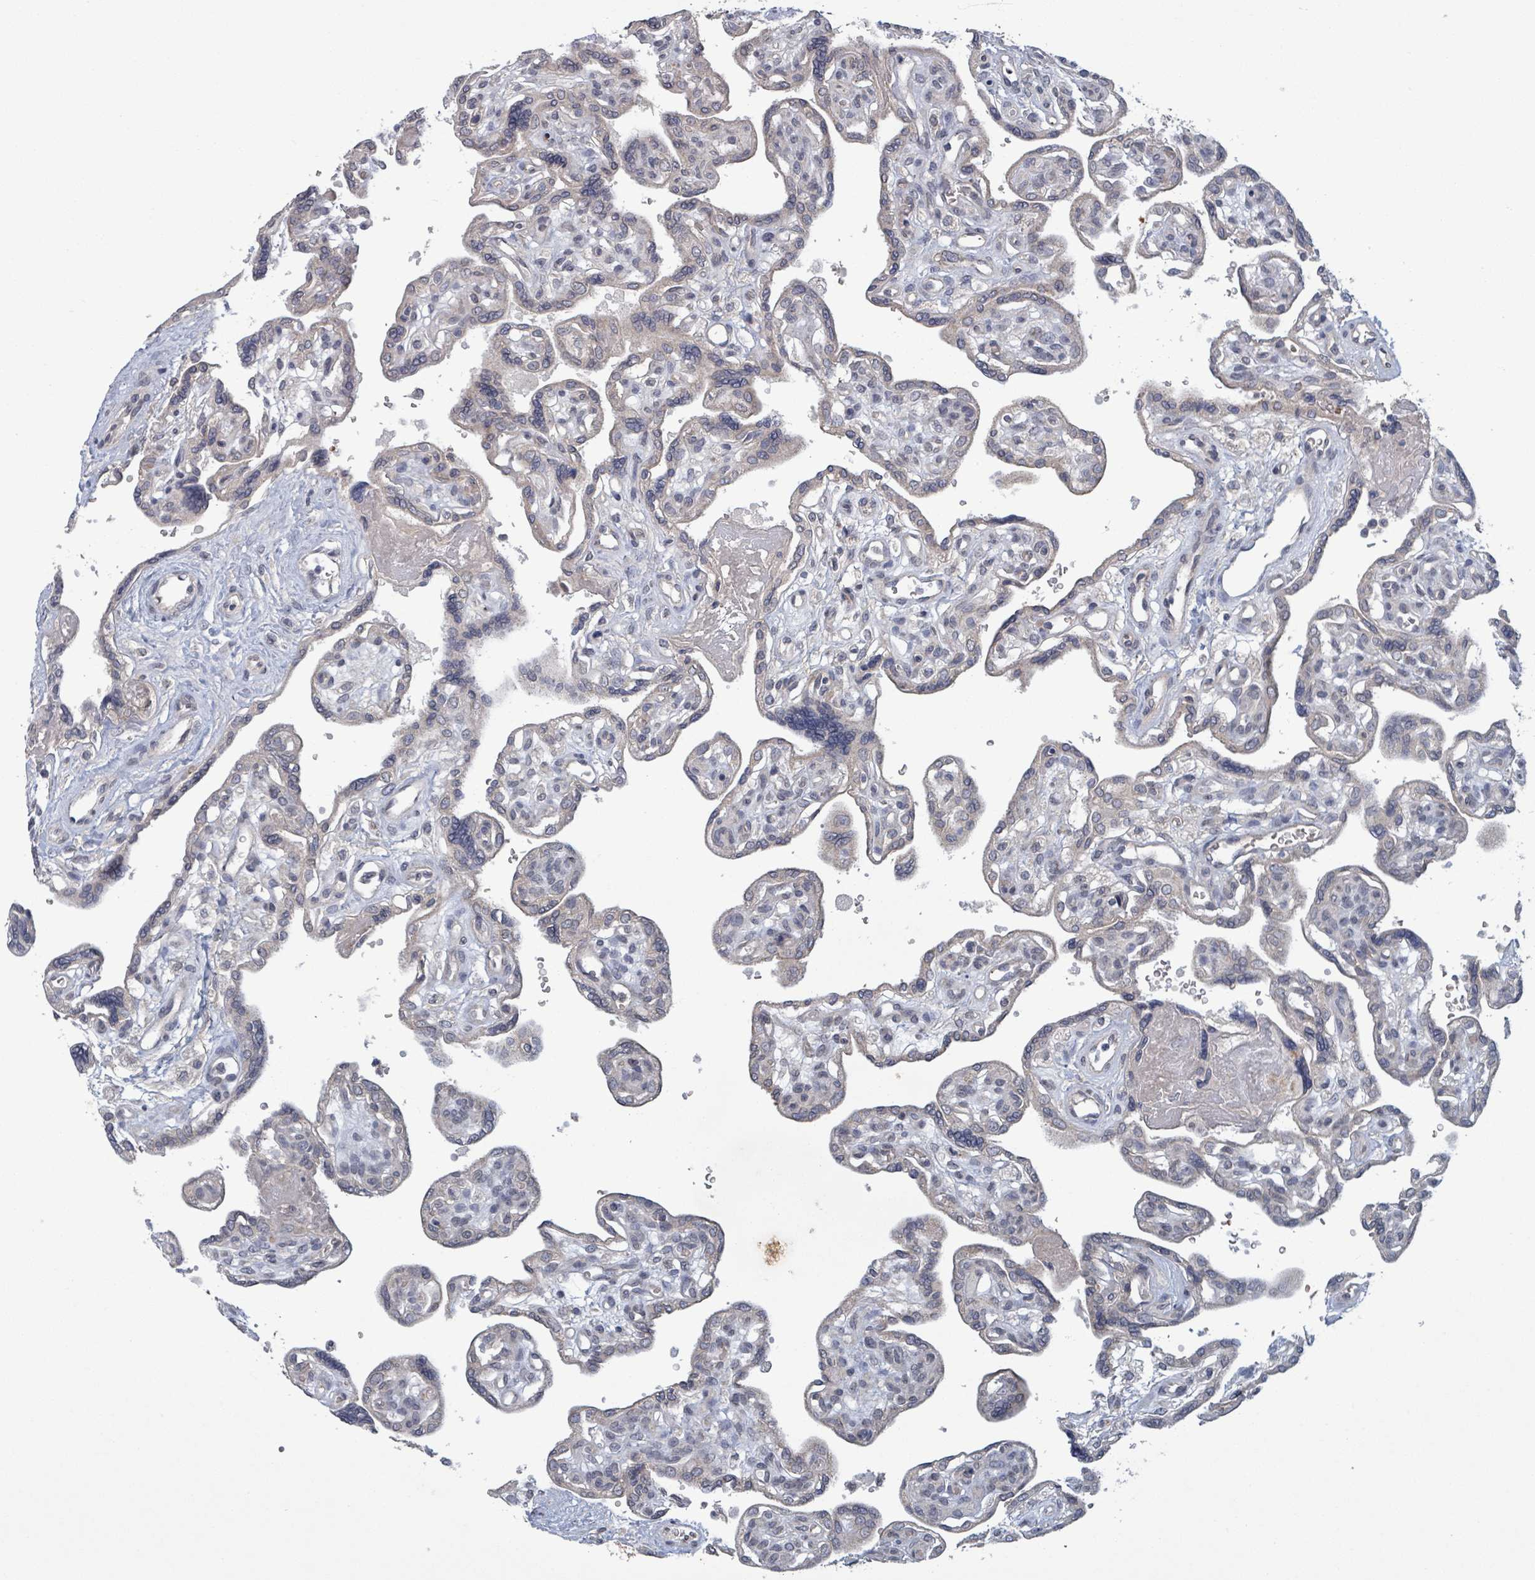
{"staining": {"intensity": "negative", "quantity": "none", "location": "none"}, "tissue": "placenta", "cell_type": "Trophoblastic cells", "image_type": "normal", "snomed": [{"axis": "morphology", "description": "Normal tissue, NOS"}, {"axis": "topography", "description": "Placenta"}], "caption": "IHC histopathology image of unremarkable placenta: human placenta stained with DAB (3,3'-diaminobenzidine) exhibits no significant protein expression in trophoblastic cells.", "gene": "GRM8", "patient": {"sex": "female", "age": 39}}